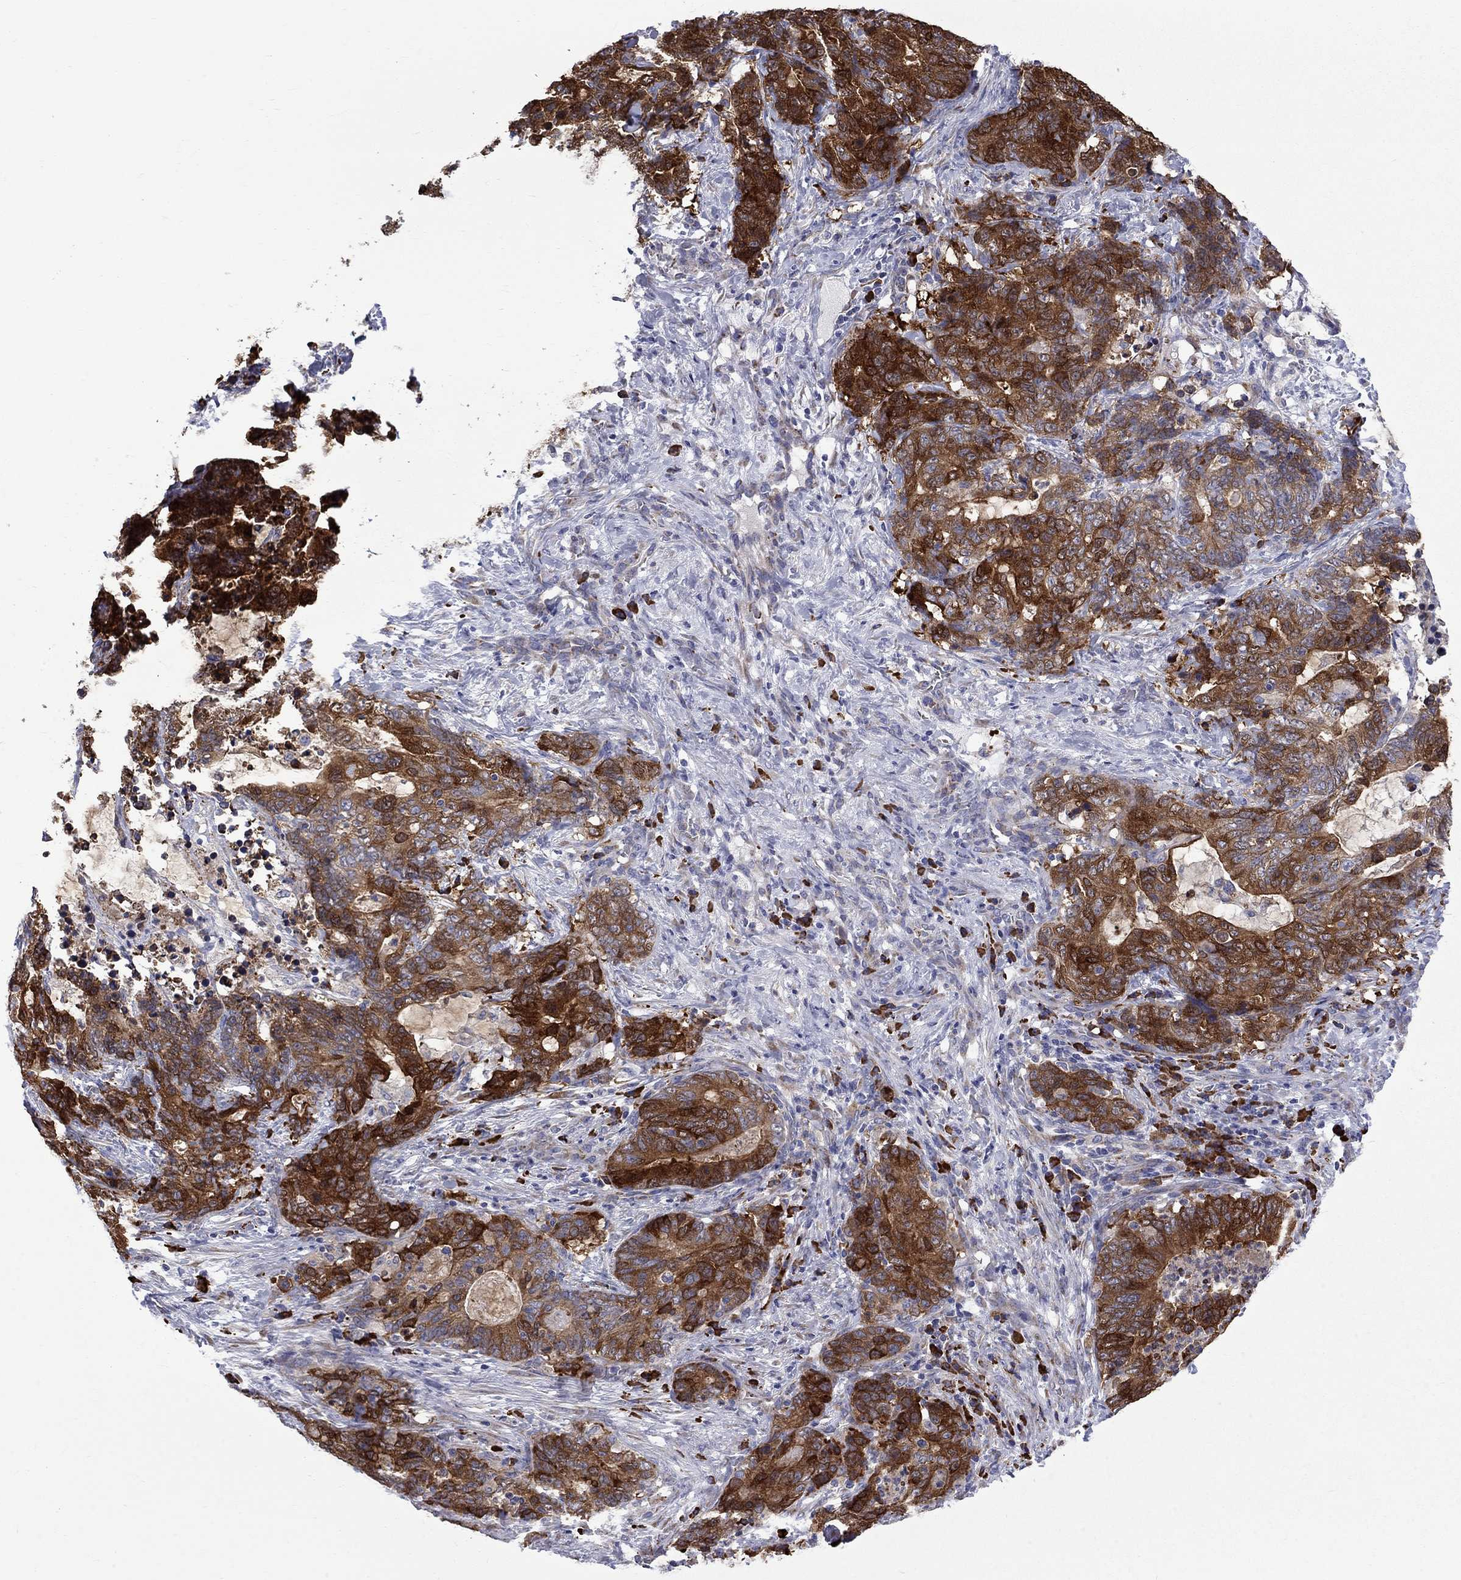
{"staining": {"intensity": "strong", "quantity": "25%-75%", "location": "cytoplasmic/membranous"}, "tissue": "stomach cancer", "cell_type": "Tumor cells", "image_type": "cancer", "snomed": [{"axis": "morphology", "description": "Normal tissue, NOS"}, {"axis": "morphology", "description": "Adenocarcinoma, NOS"}, {"axis": "topography", "description": "Stomach"}], "caption": "Immunohistochemistry of human stomach cancer (adenocarcinoma) shows high levels of strong cytoplasmic/membranous expression in about 25%-75% of tumor cells.", "gene": "ASNS", "patient": {"sex": "female", "age": 64}}